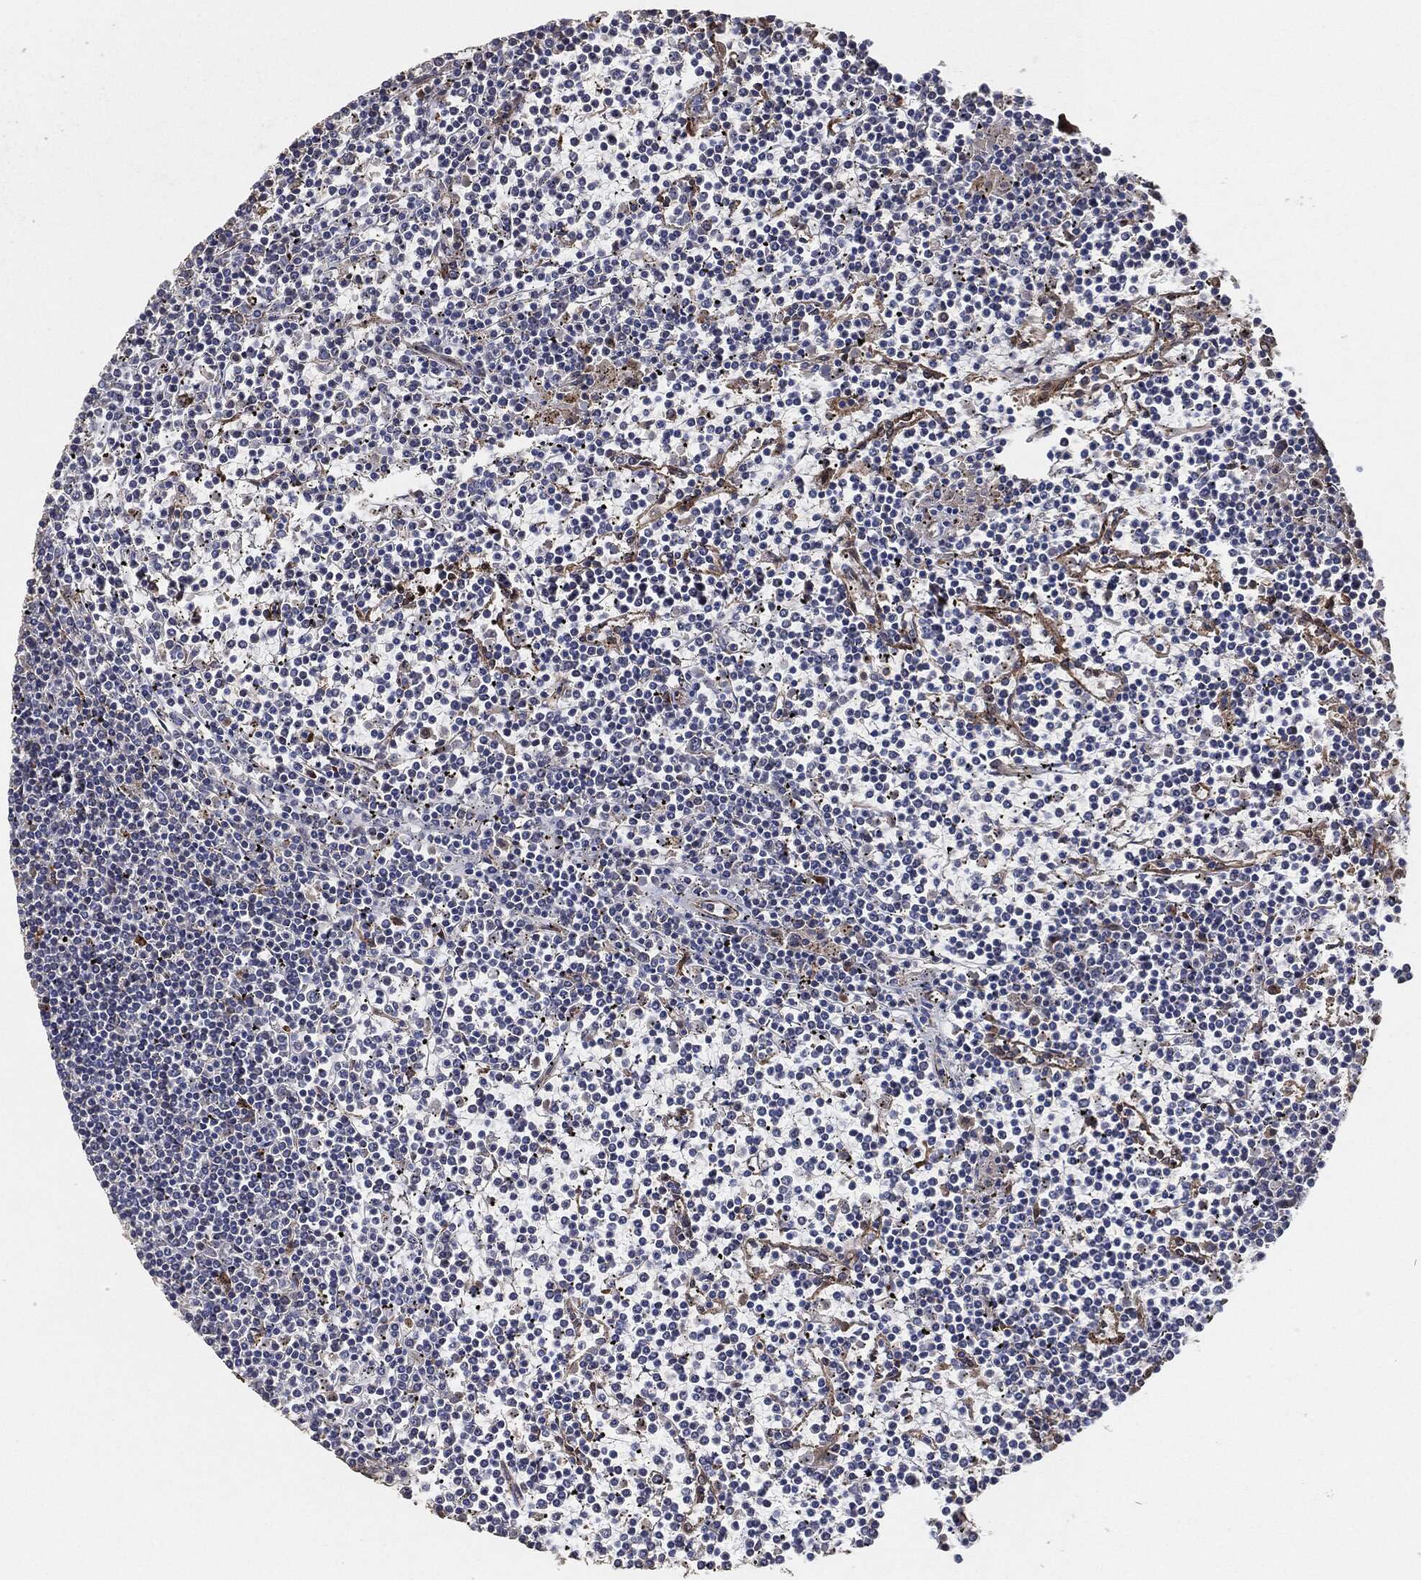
{"staining": {"intensity": "negative", "quantity": "none", "location": "none"}, "tissue": "lymphoma", "cell_type": "Tumor cells", "image_type": "cancer", "snomed": [{"axis": "morphology", "description": "Malignant lymphoma, non-Hodgkin's type, Low grade"}, {"axis": "topography", "description": "Spleen"}], "caption": "Immunohistochemical staining of malignant lymphoma, non-Hodgkin's type (low-grade) exhibits no significant staining in tumor cells.", "gene": "CTNNA1", "patient": {"sex": "female", "age": 19}}